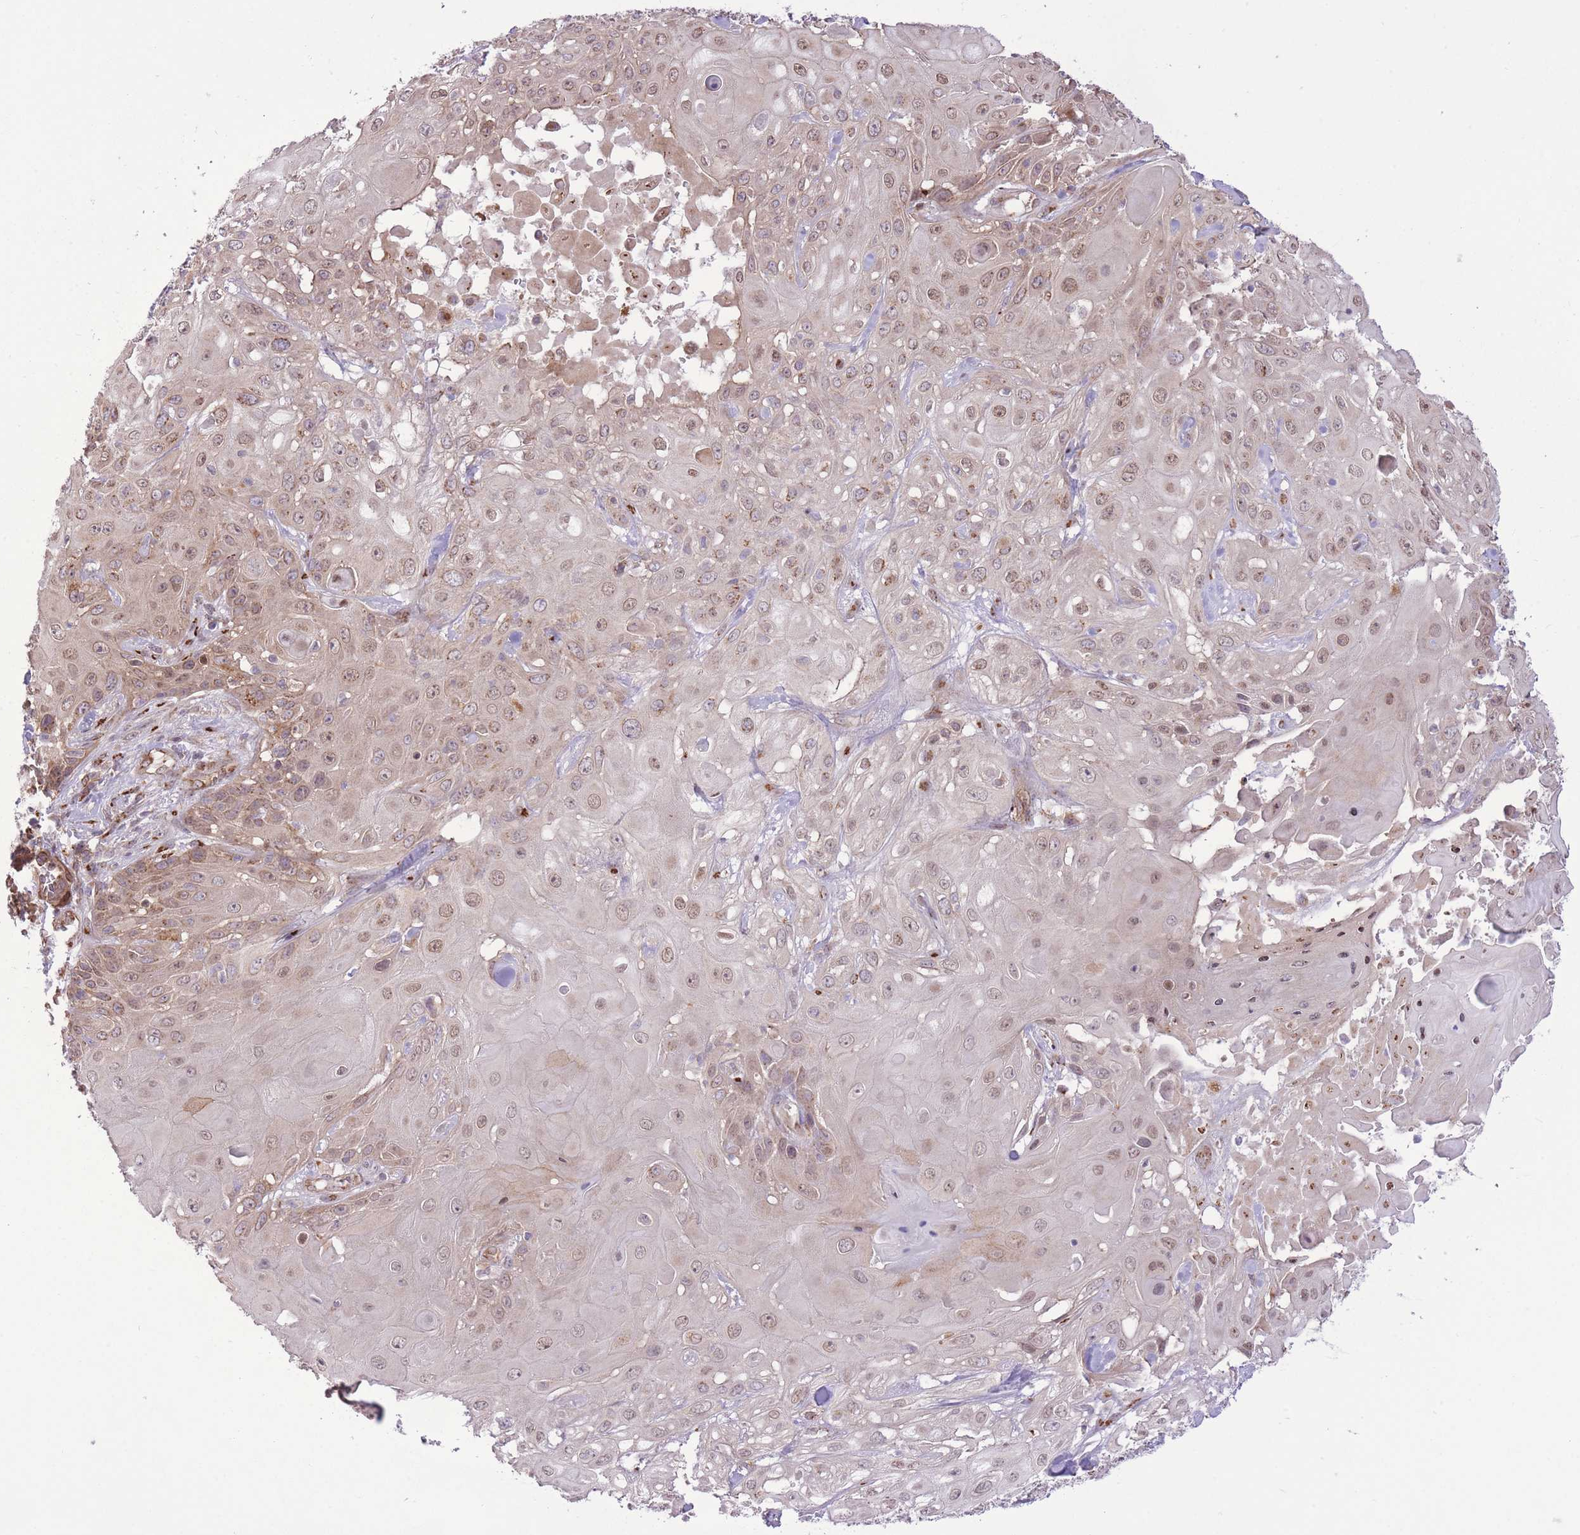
{"staining": {"intensity": "weak", "quantity": "25%-75%", "location": "cytoplasmic/membranous,nuclear"}, "tissue": "skin cancer", "cell_type": "Tumor cells", "image_type": "cancer", "snomed": [{"axis": "morphology", "description": "Normal tissue, NOS"}, {"axis": "morphology", "description": "Squamous cell carcinoma, NOS"}, {"axis": "topography", "description": "Skin"}, {"axis": "topography", "description": "Cartilage tissue"}], "caption": "Squamous cell carcinoma (skin) stained with immunohistochemistry (IHC) exhibits weak cytoplasmic/membranous and nuclear positivity in approximately 25%-75% of tumor cells. The protein is stained brown, and the nuclei are stained in blue (DAB (3,3'-diaminobenzidine) IHC with brightfield microscopy, high magnification).", "gene": "ZBED5", "patient": {"sex": "female", "age": 79}}